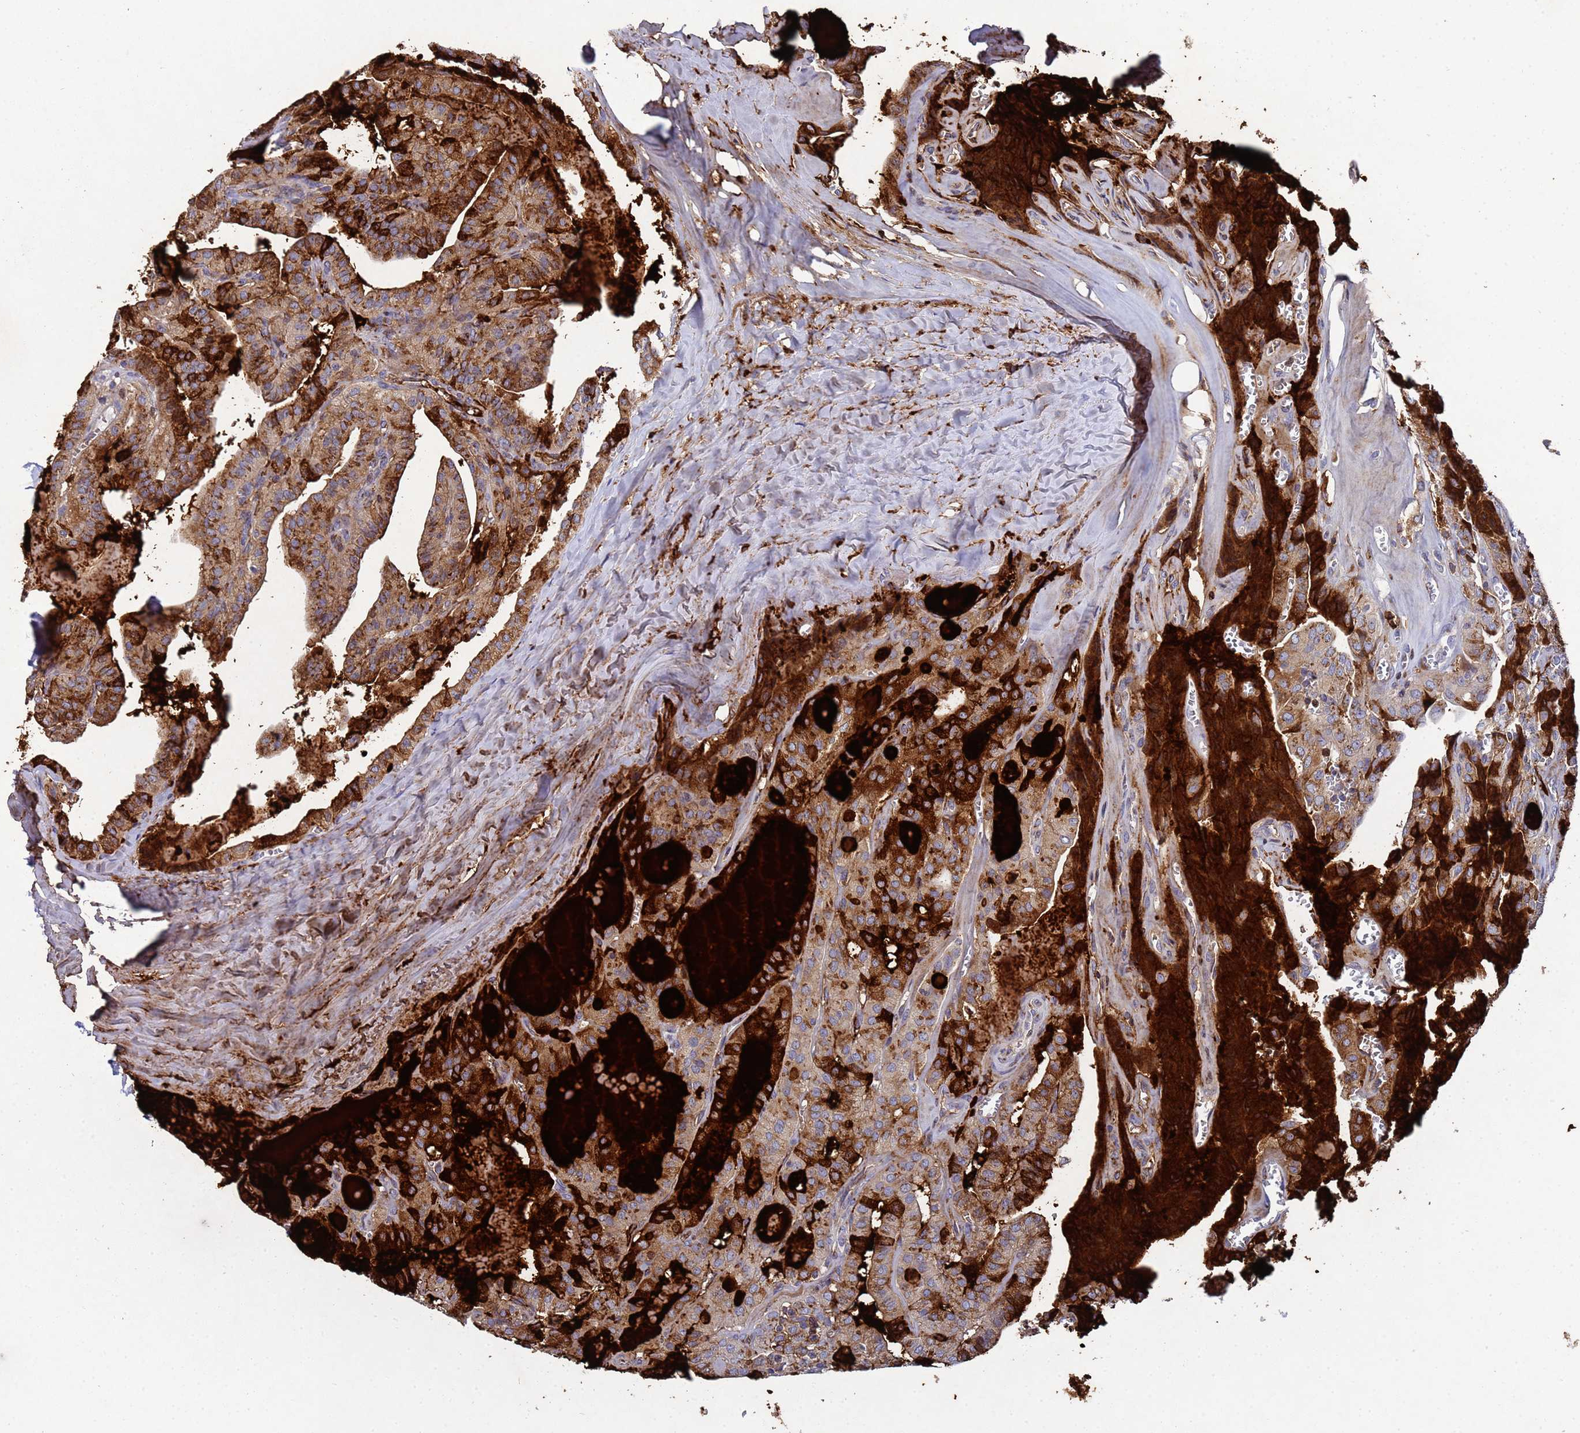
{"staining": {"intensity": "moderate", "quantity": ">75%", "location": "cytoplasmic/membranous"}, "tissue": "thyroid cancer", "cell_type": "Tumor cells", "image_type": "cancer", "snomed": [{"axis": "morphology", "description": "Papillary adenocarcinoma, NOS"}, {"axis": "topography", "description": "Thyroid gland"}], "caption": "Tumor cells display medium levels of moderate cytoplasmic/membranous expression in approximately >75% of cells in human thyroid papillary adenocarcinoma. (IHC, brightfield microscopy, high magnification).", "gene": "NSUN6", "patient": {"sex": "male", "age": 52}}